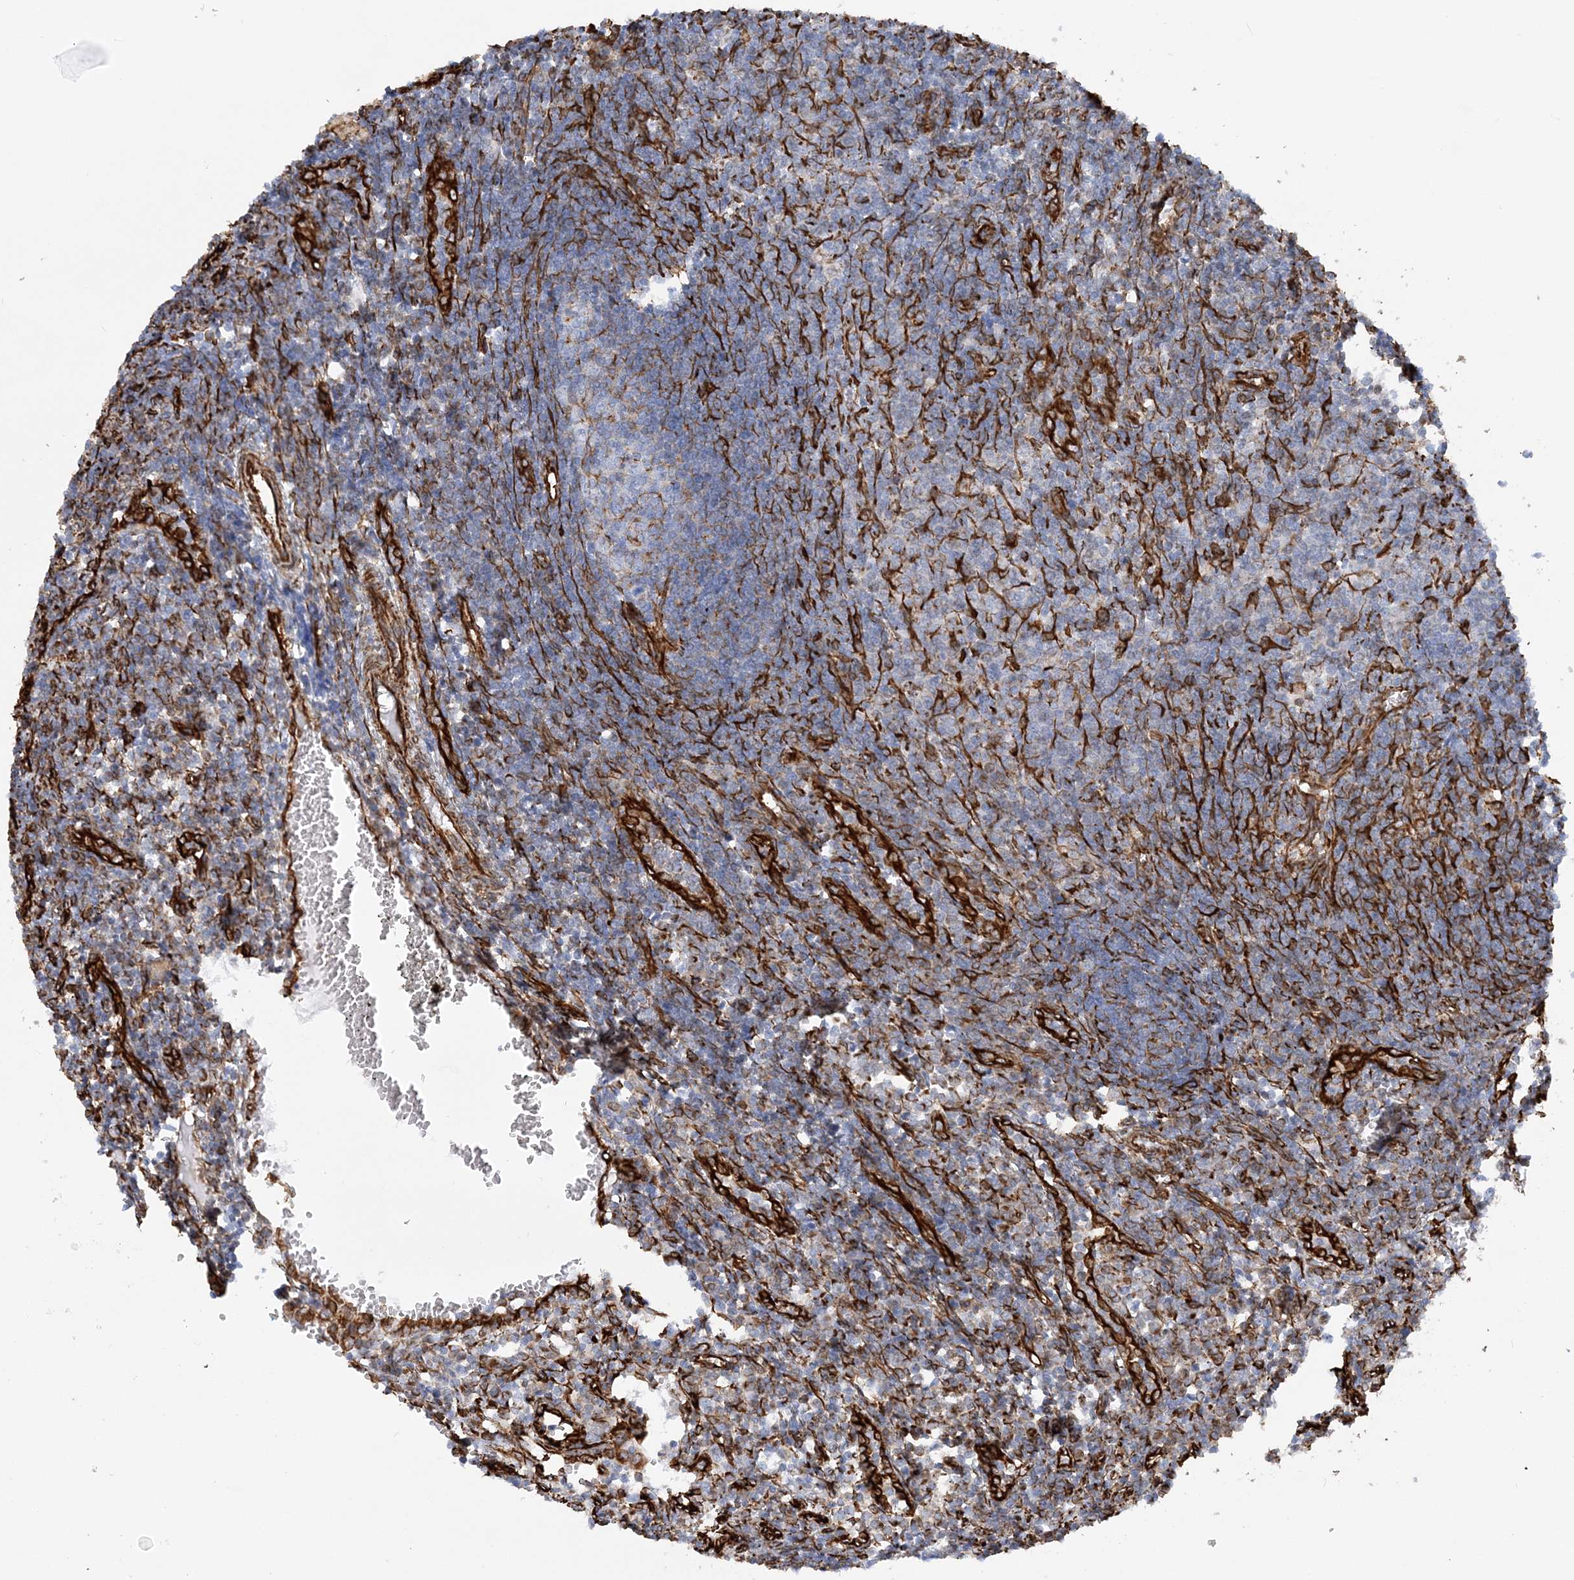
{"staining": {"intensity": "negative", "quantity": "none", "location": "none"}, "tissue": "lymph node", "cell_type": "Germinal center cells", "image_type": "normal", "snomed": [{"axis": "morphology", "description": "Normal tissue, NOS"}, {"axis": "morphology", "description": "Malignant melanoma, Metastatic site"}, {"axis": "topography", "description": "Lymph node"}], "caption": "The image demonstrates no significant positivity in germinal center cells of lymph node.", "gene": "SCLT1", "patient": {"sex": "male", "age": 41}}